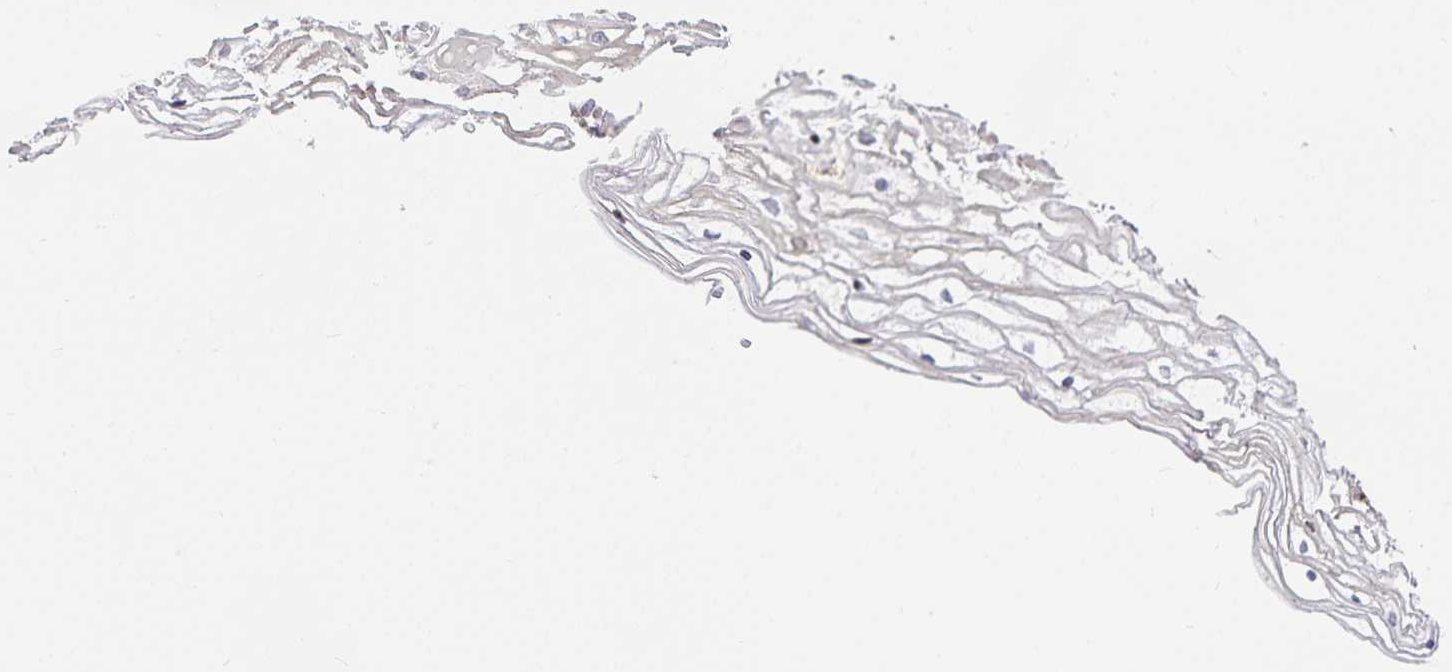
{"staining": {"intensity": "negative", "quantity": "none", "location": "none"}, "tissue": "cervix", "cell_type": "Glandular cells", "image_type": "normal", "snomed": [{"axis": "morphology", "description": "Normal tissue, NOS"}, {"axis": "topography", "description": "Cervix"}], "caption": "Glandular cells show no significant expression in normal cervix.", "gene": "KBTBD13", "patient": {"sex": "female", "age": 36}}